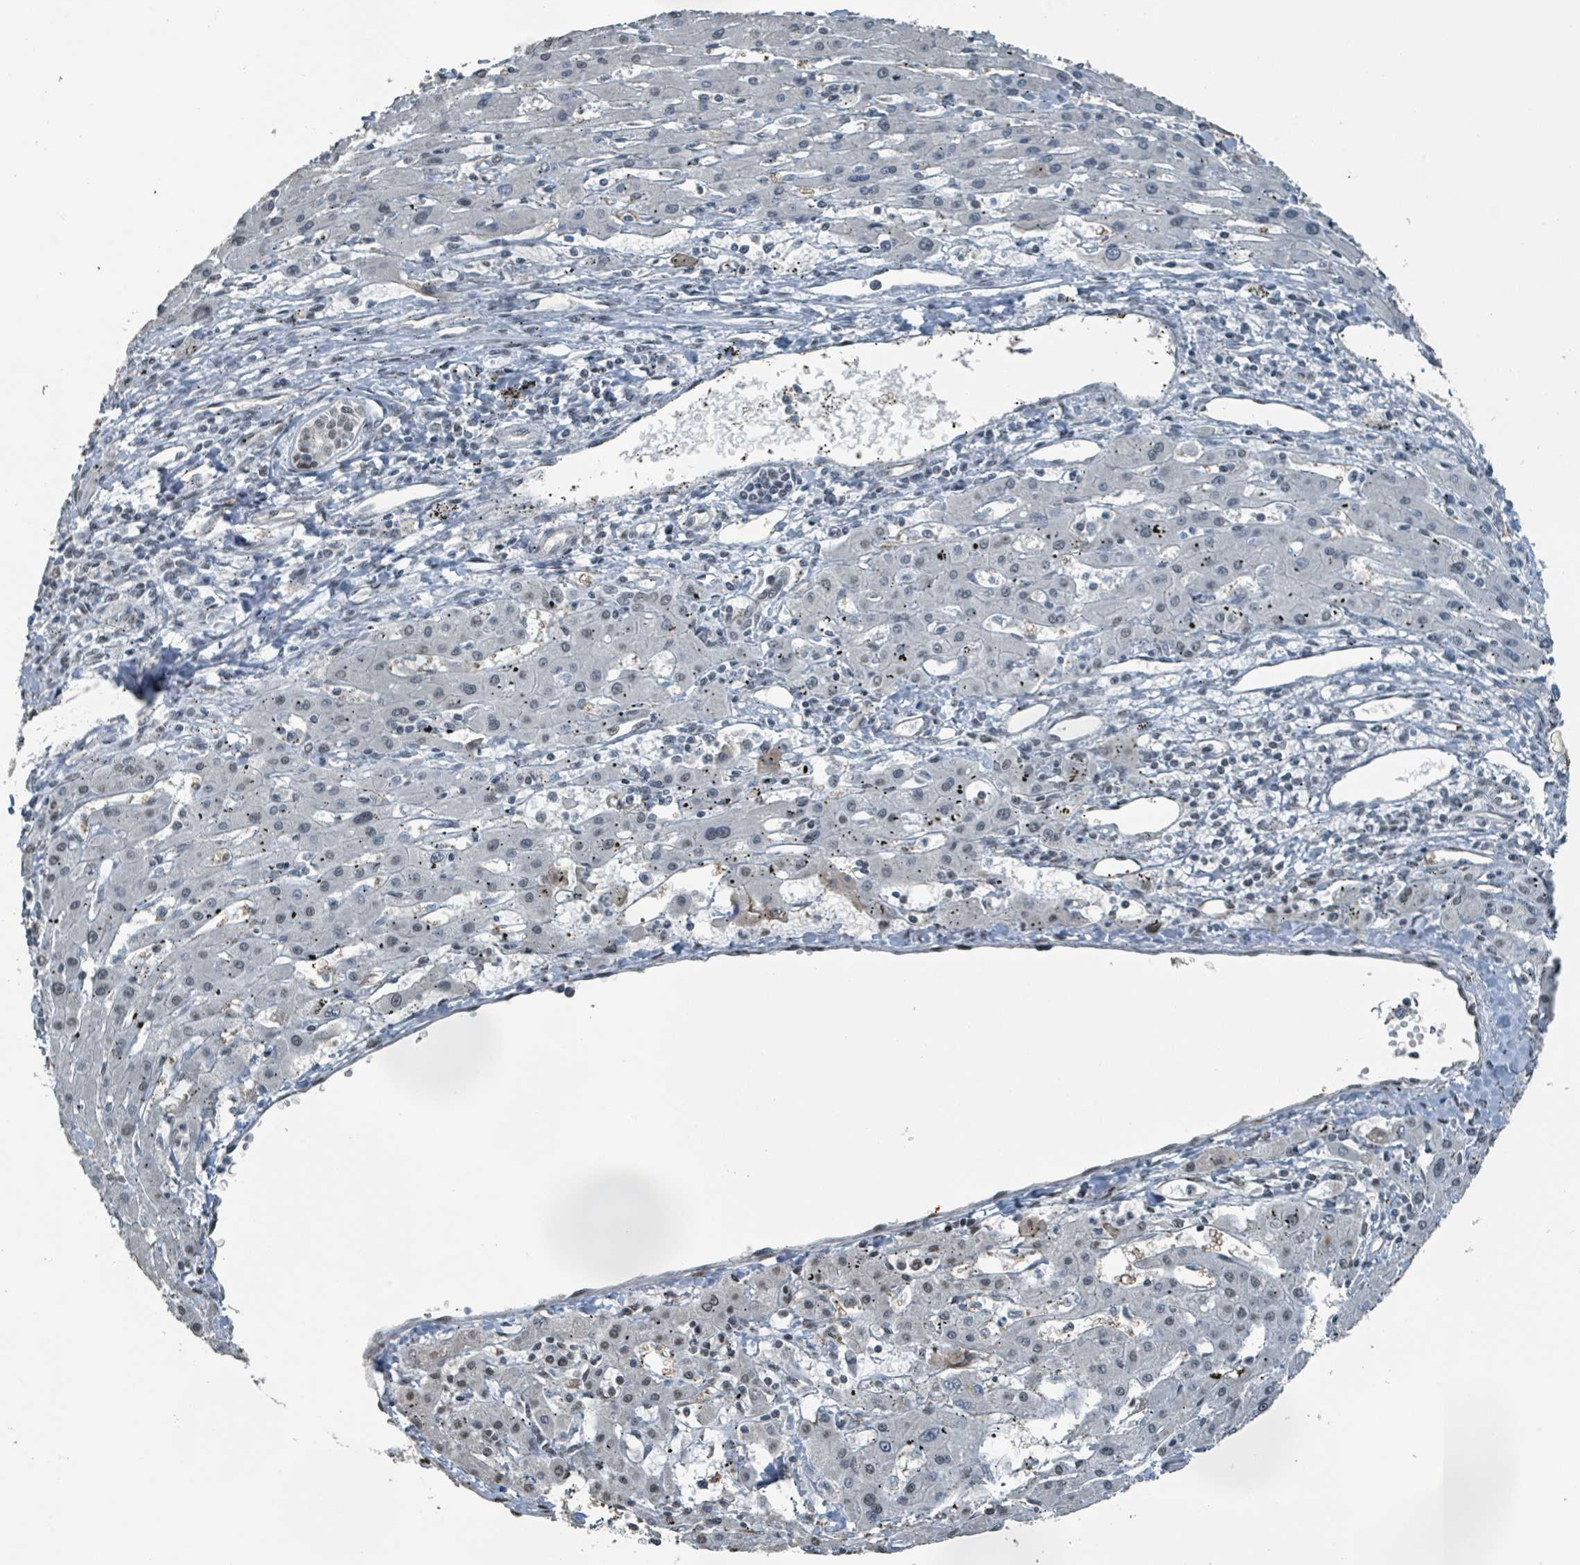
{"staining": {"intensity": "negative", "quantity": "none", "location": "none"}, "tissue": "liver cancer", "cell_type": "Tumor cells", "image_type": "cancer", "snomed": [{"axis": "morphology", "description": "Carcinoma, Hepatocellular, NOS"}, {"axis": "topography", "description": "Liver"}], "caption": "Immunohistochemistry of human hepatocellular carcinoma (liver) displays no positivity in tumor cells.", "gene": "PHIP", "patient": {"sex": "male", "age": 72}}